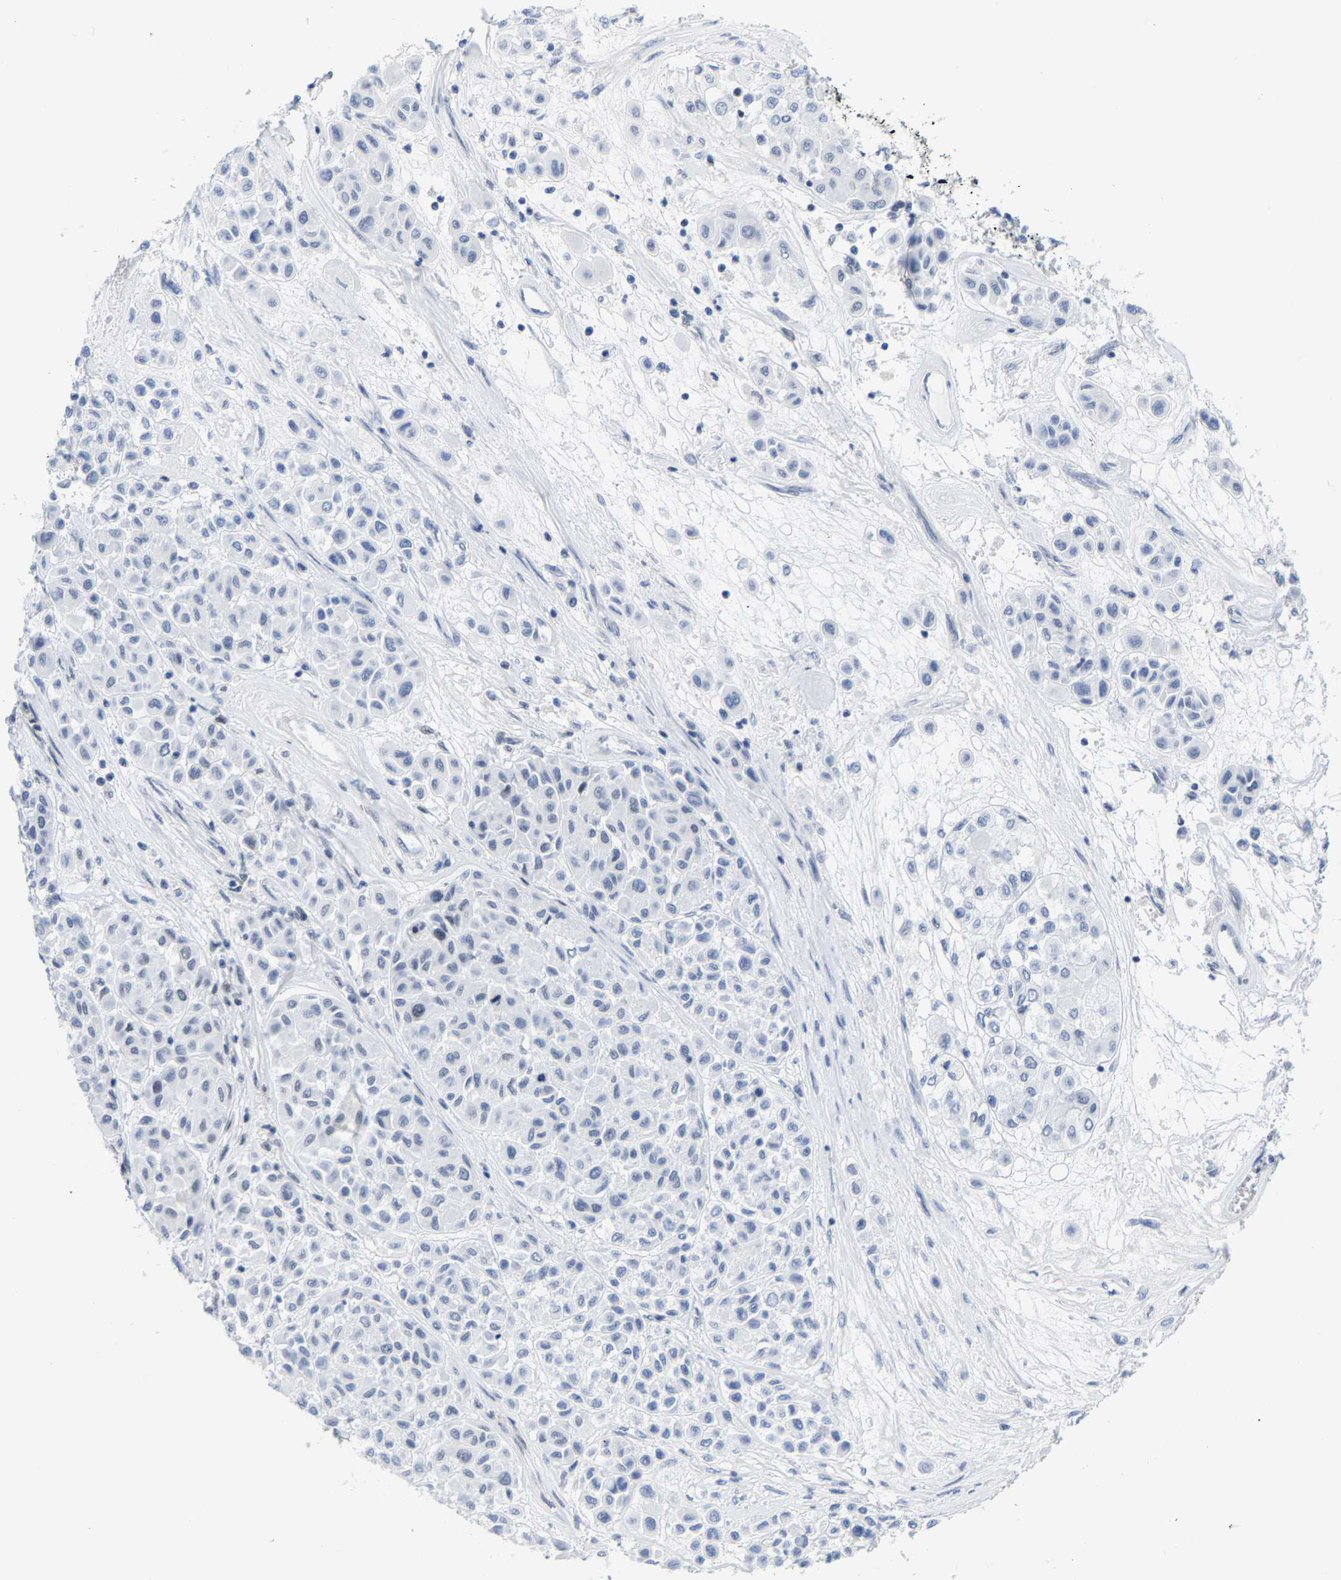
{"staining": {"intensity": "negative", "quantity": "none", "location": "none"}, "tissue": "melanoma", "cell_type": "Tumor cells", "image_type": "cancer", "snomed": [{"axis": "morphology", "description": "Malignant melanoma, Metastatic site"}, {"axis": "topography", "description": "Soft tissue"}], "caption": "Protein analysis of malignant melanoma (metastatic site) exhibits no significant expression in tumor cells.", "gene": "FAM180A", "patient": {"sex": "male", "age": 41}}